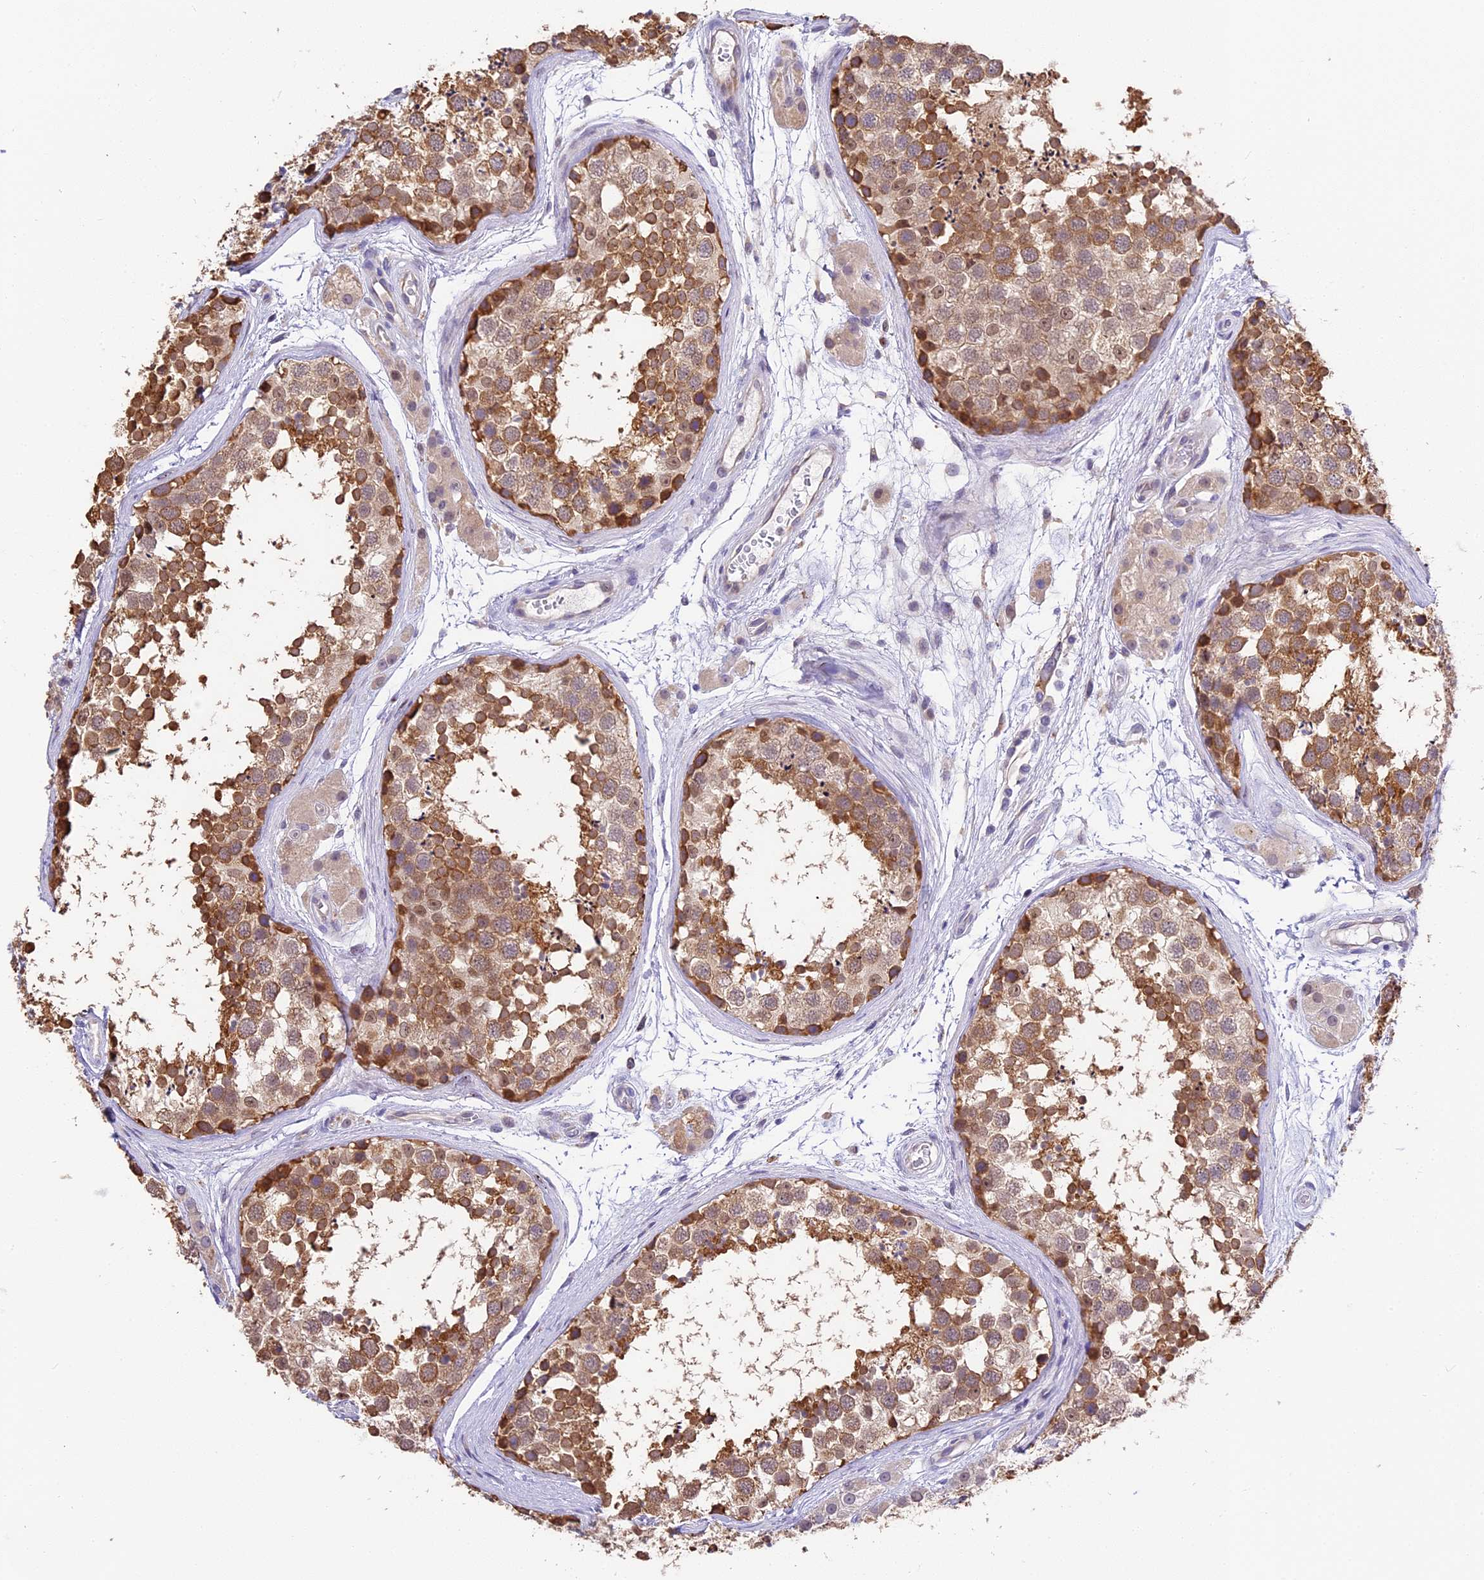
{"staining": {"intensity": "moderate", "quantity": ">75%", "location": "cytoplasmic/membranous"}, "tissue": "testis", "cell_type": "Cells in seminiferous ducts", "image_type": "normal", "snomed": [{"axis": "morphology", "description": "Normal tissue, NOS"}, {"axis": "topography", "description": "Testis"}], "caption": "A micrograph of human testis stained for a protein shows moderate cytoplasmic/membranous brown staining in cells in seminiferous ducts.", "gene": "BSCL2", "patient": {"sex": "male", "age": 56}}